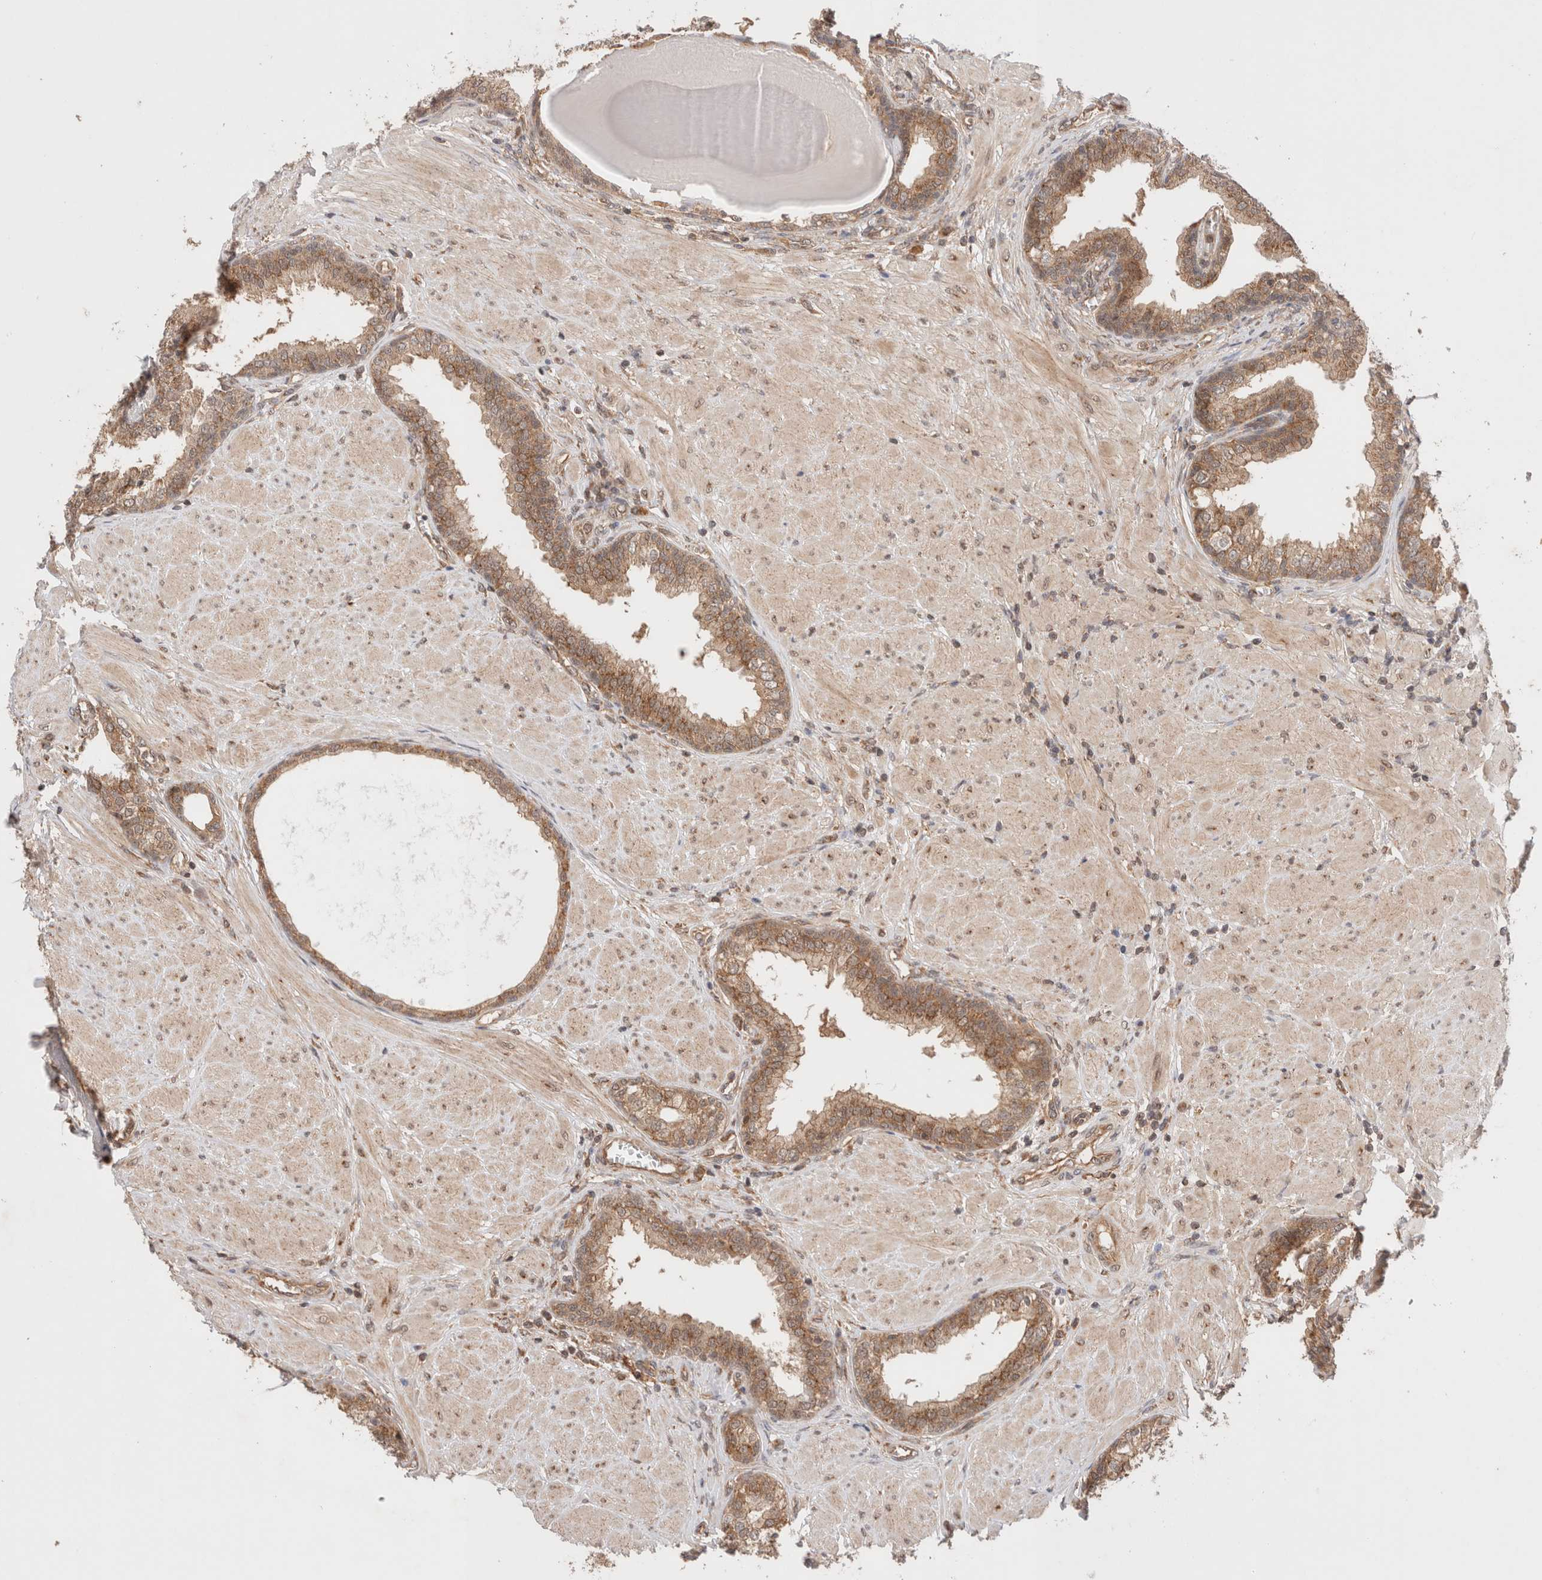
{"staining": {"intensity": "moderate", "quantity": ">75%", "location": "cytoplasmic/membranous"}, "tissue": "prostate", "cell_type": "Glandular cells", "image_type": "normal", "snomed": [{"axis": "morphology", "description": "Normal tissue, NOS"}, {"axis": "topography", "description": "Prostate"}], "caption": "Immunohistochemical staining of benign prostate displays >75% levels of moderate cytoplasmic/membranous protein staining in approximately >75% of glandular cells.", "gene": "SIKE1", "patient": {"sex": "male", "age": 51}}